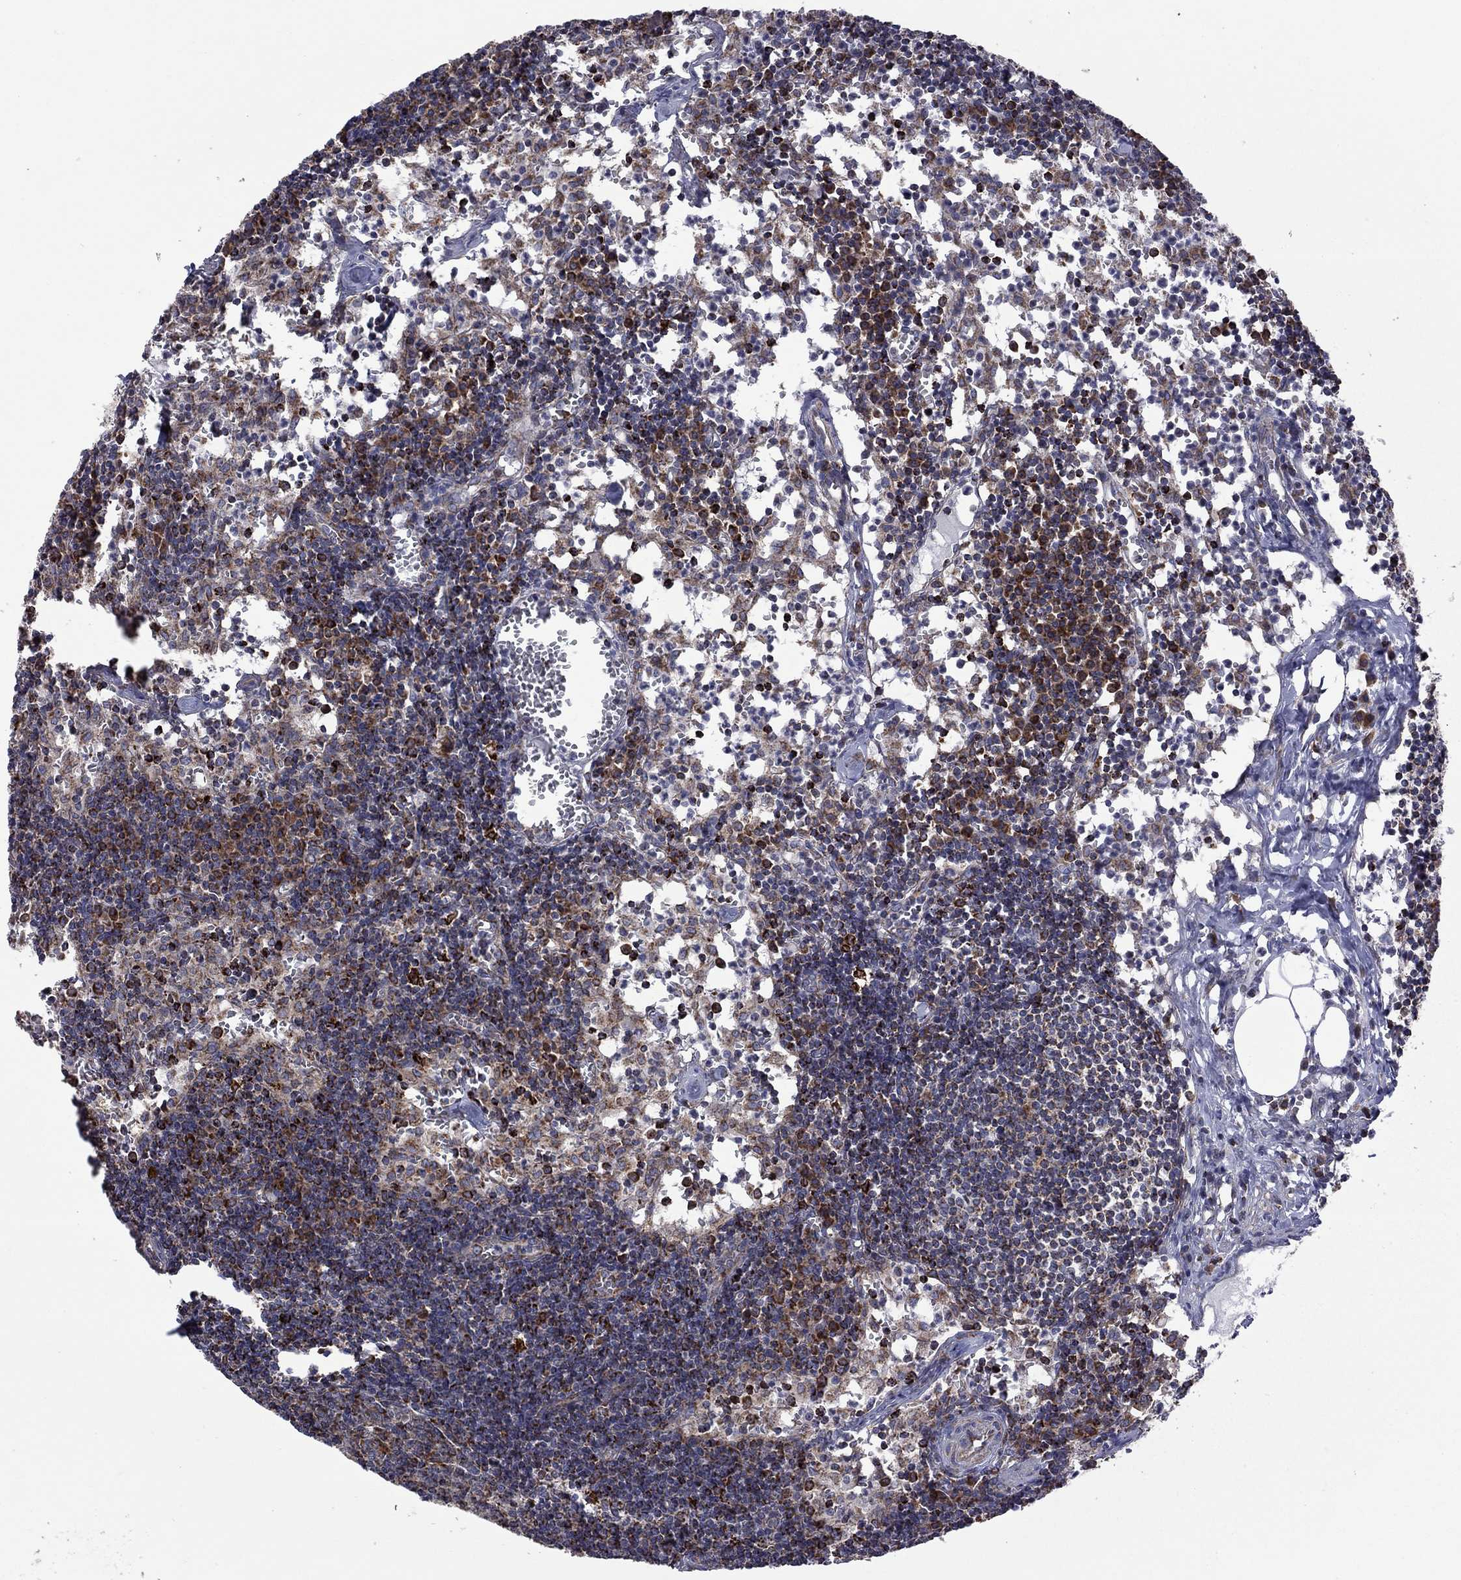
{"staining": {"intensity": "strong", "quantity": "<25%", "location": "cytoplasmic/membranous"}, "tissue": "lymph node", "cell_type": "Germinal center cells", "image_type": "normal", "snomed": [{"axis": "morphology", "description": "Normal tissue, NOS"}, {"axis": "topography", "description": "Lymph node"}], "caption": "A micrograph of human lymph node stained for a protein demonstrates strong cytoplasmic/membranous brown staining in germinal center cells.", "gene": "CLPTM1", "patient": {"sex": "female", "age": 52}}